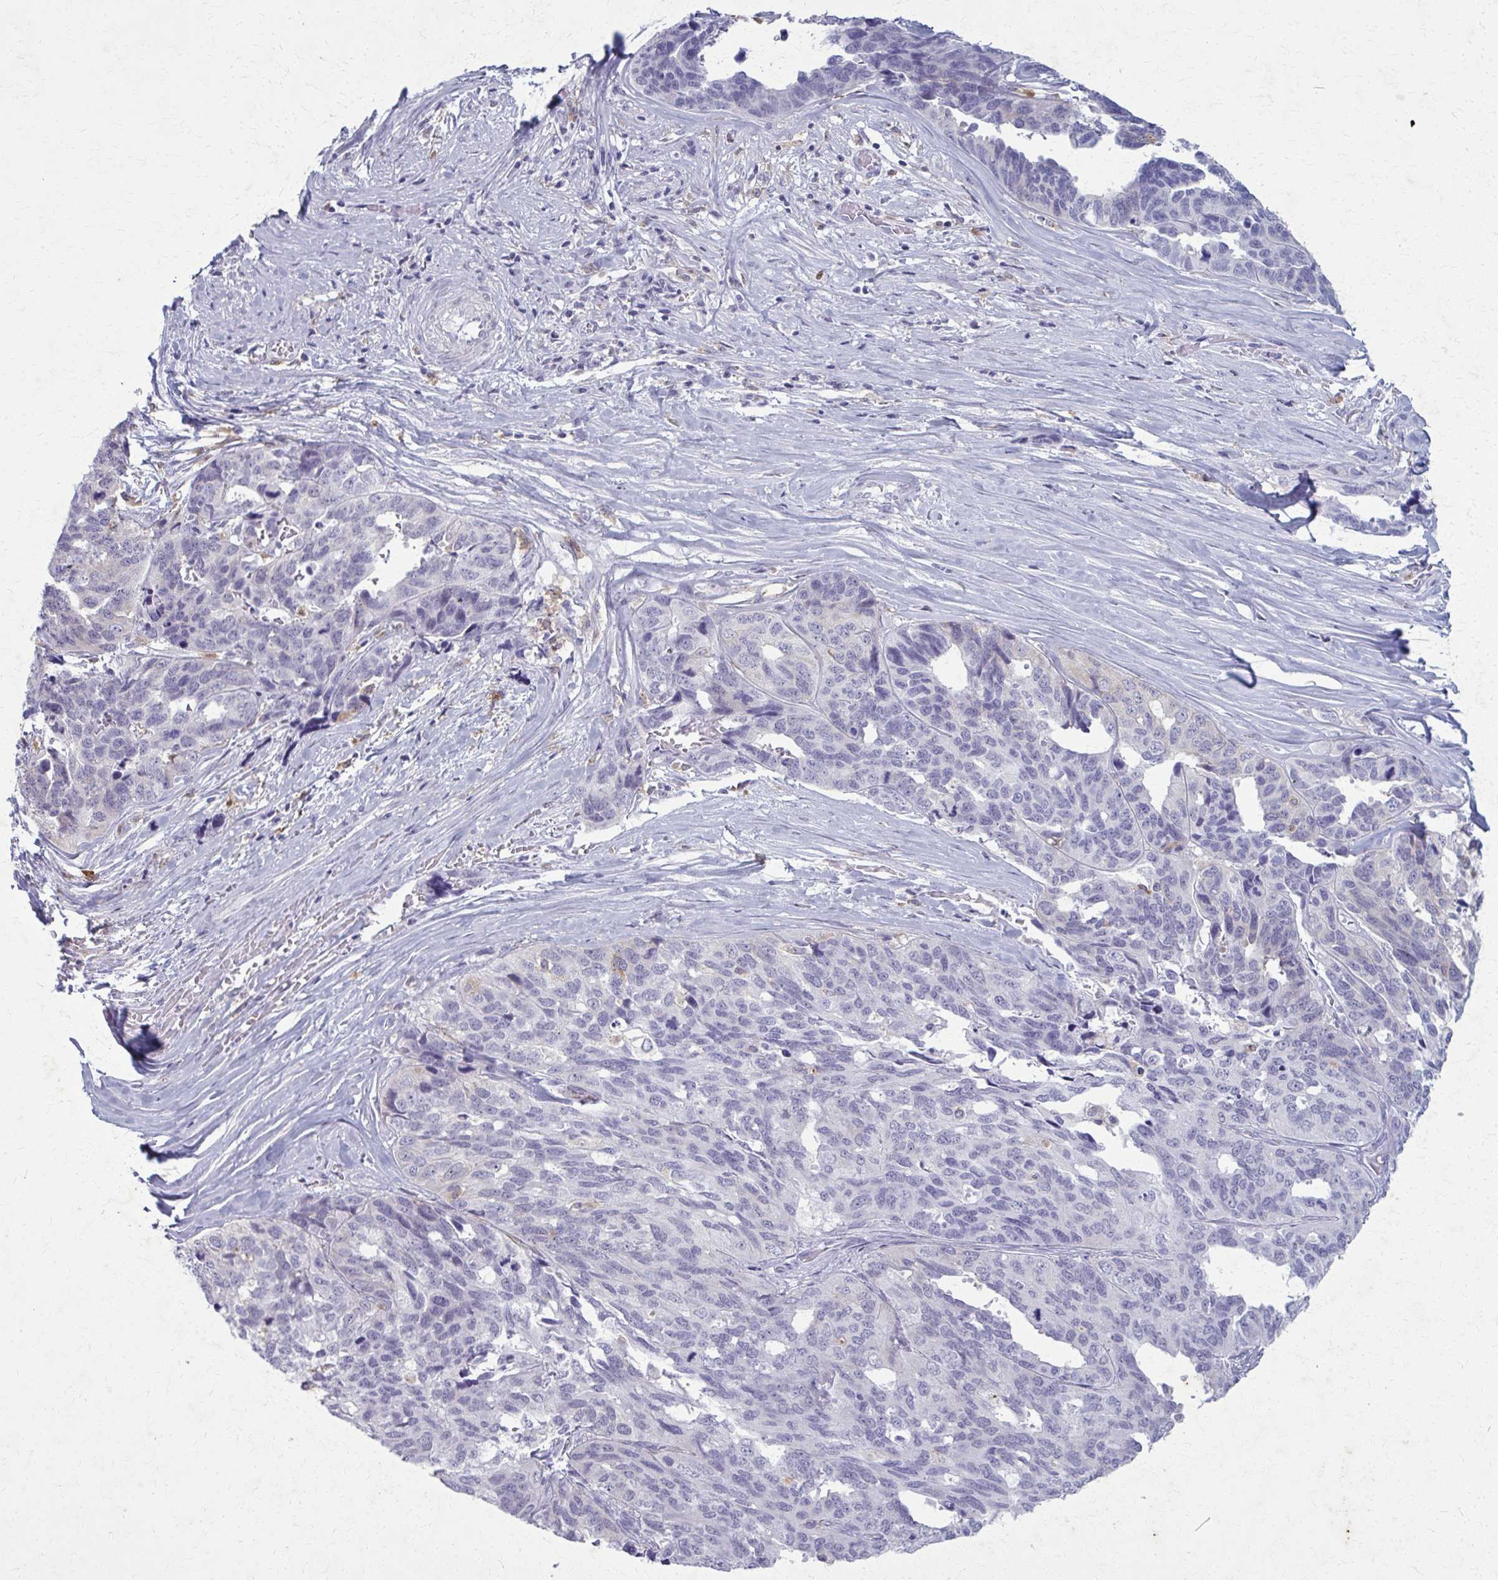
{"staining": {"intensity": "negative", "quantity": "none", "location": "none"}, "tissue": "ovarian cancer", "cell_type": "Tumor cells", "image_type": "cancer", "snomed": [{"axis": "morphology", "description": "Cystadenocarcinoma, serous, NOS"}, {"axis": "topography", "description": "Ovary"}], "caption": "The immunohistochemistry photomicrograph has no significant staining in tumor cells of ovarian cancer tissue.", "gene": "CARD9", "patient": {"sex": "female", "age": 64}}